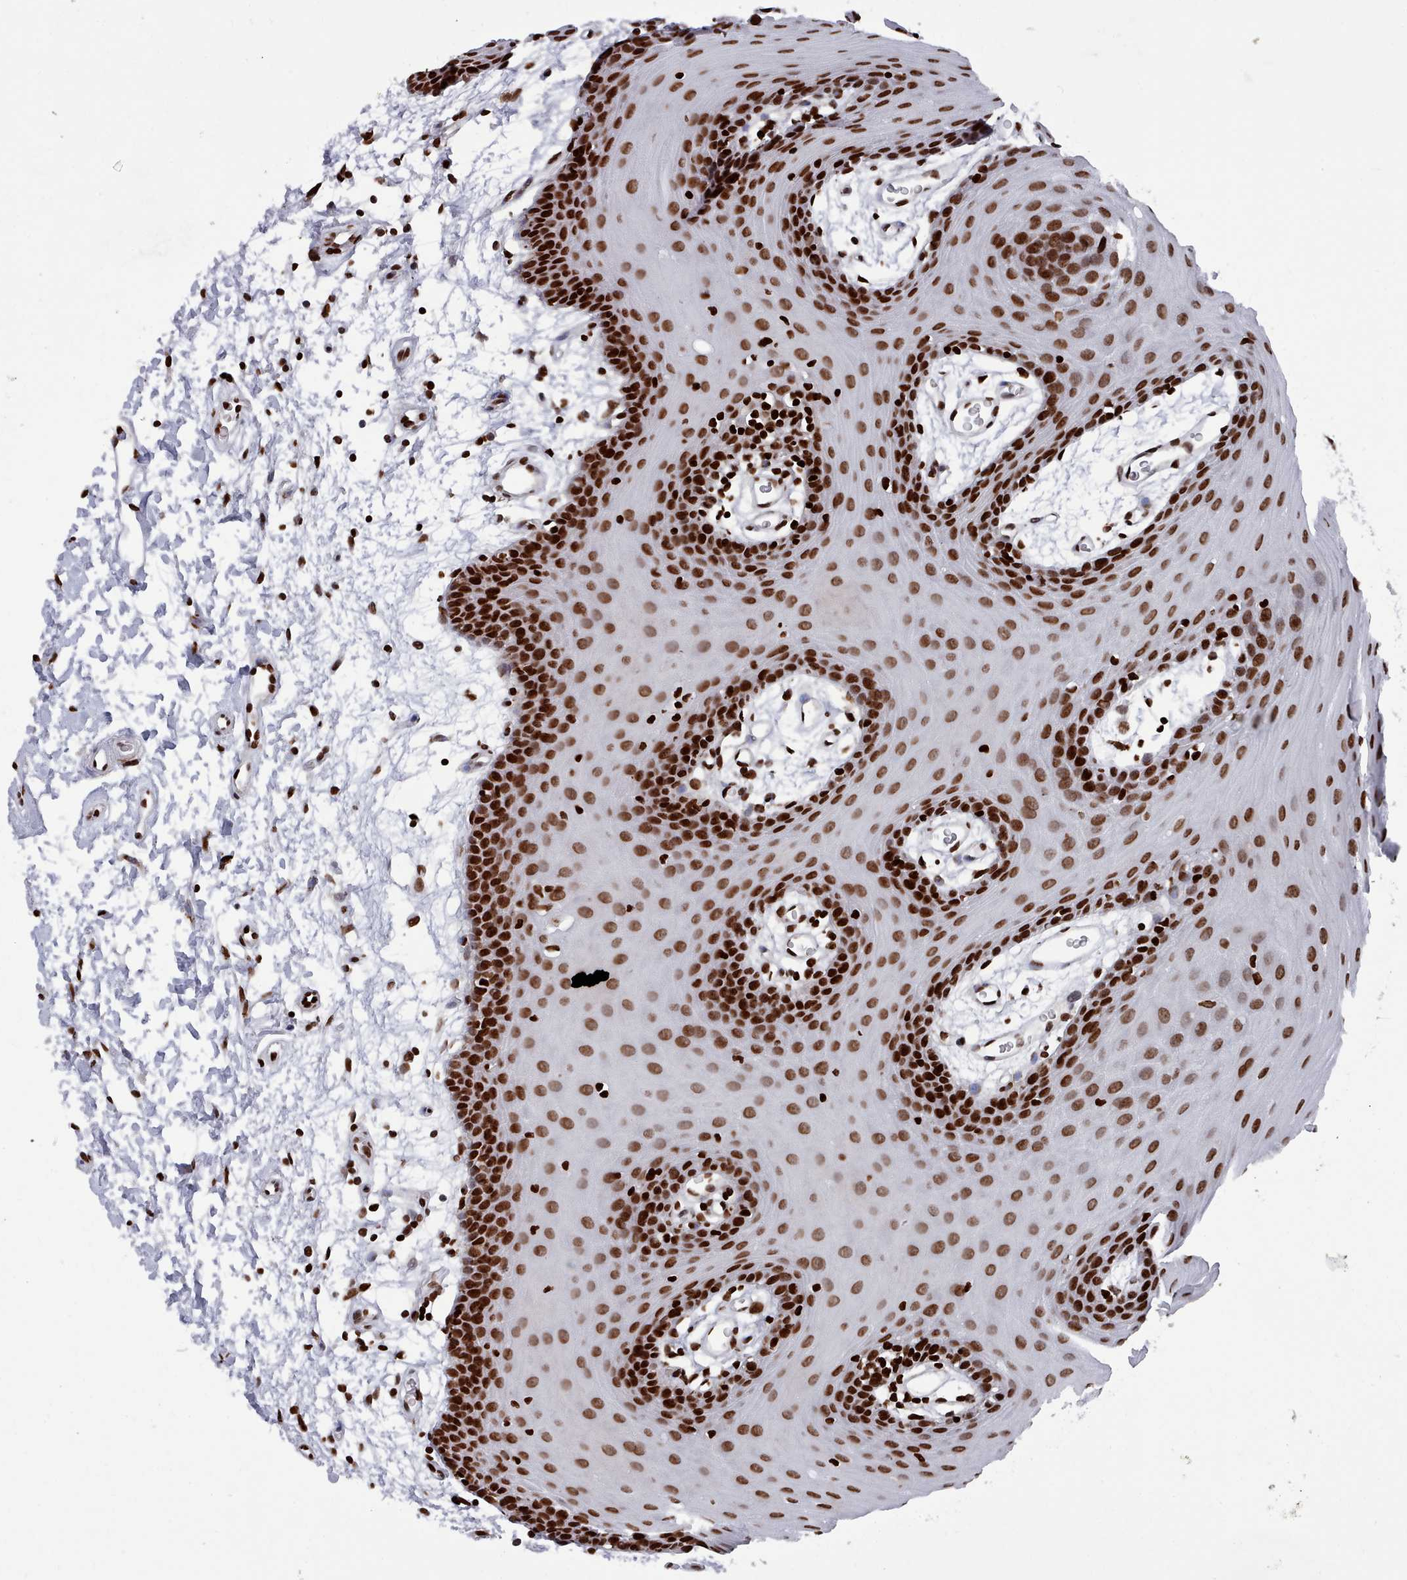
{"staining": {"intensity": "strong", "quantity": ">75%", "location": "nuclear"}, "tissue": "oral mucosa", "cell_type": "Squamous epithelial cells", "image_type": "normal", "snomed": [{"axis": "morphology", "description": "Normal tissue, NOS"}, {"axis": "topography", "description": "Skeletal muscle"}, {"axis": "topography", "description": "Oral tissue"}, {"axis": "topography", "description": "Salivary gland"}, {"axis": "topography", "description": "Peripheral nerve tissue"}], "caption": "Immunohistochemistry (DAB) staining of benign human oral mucosa exhibits strong nuclear protein expression in approximately >75% of squamous epithelial cells. The staining is performed using DAB (3,3'-diaminobenzidine) brown chromogen to label protein expression. The nuclei are counter-stained blue using hematoxylin.", "gene": "PCDHB11", "patient": {"sex": "male", "age": 54}}